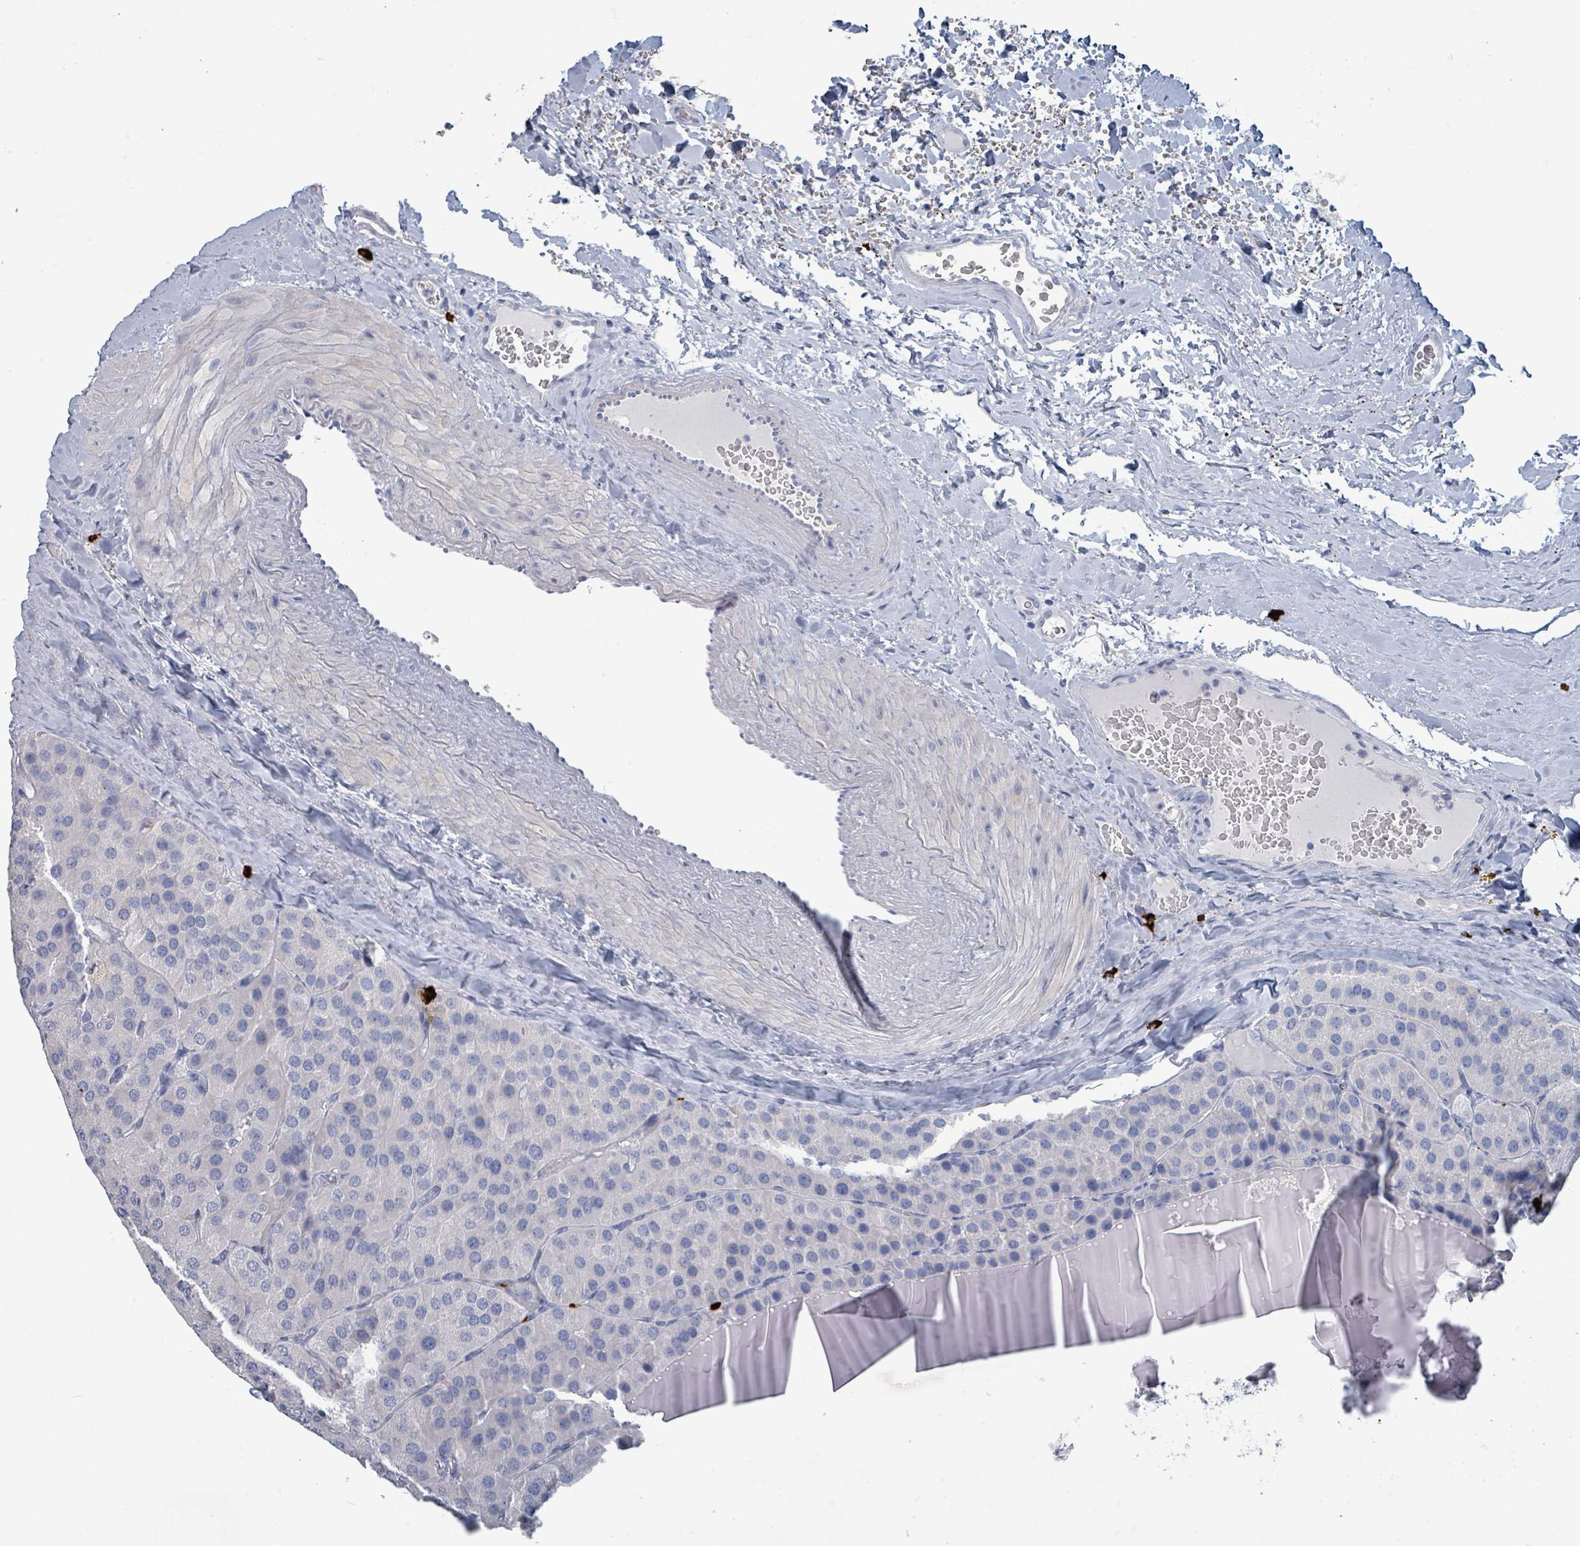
{"staining": {"intensity": "negative", "quantity": "none", "location": "none"}, "tissue": "parathyroid gland", "cell_type": "Glandular cells", "image_type": "normal", "snomed": [{"axis": "morphology", "description": "Normal tissue, NOS"}, {"axis": "morphology", "description": "Adenoma, NOS"}, {"axis": "topography", "description": "Parathyroid gland"}], "caption": "Glandular cells are negative for brown protein staining in unremarkable parathyroid gland. The staining was performed using DAB (3,3'-diaminobenzidine) to visualize the protein expression in brown, while the nuclei were stained in blue with hematoxylin (Magnification: 20x).", "gene": "VPS13D", "patient": {"sex": "female", "age": 86}}